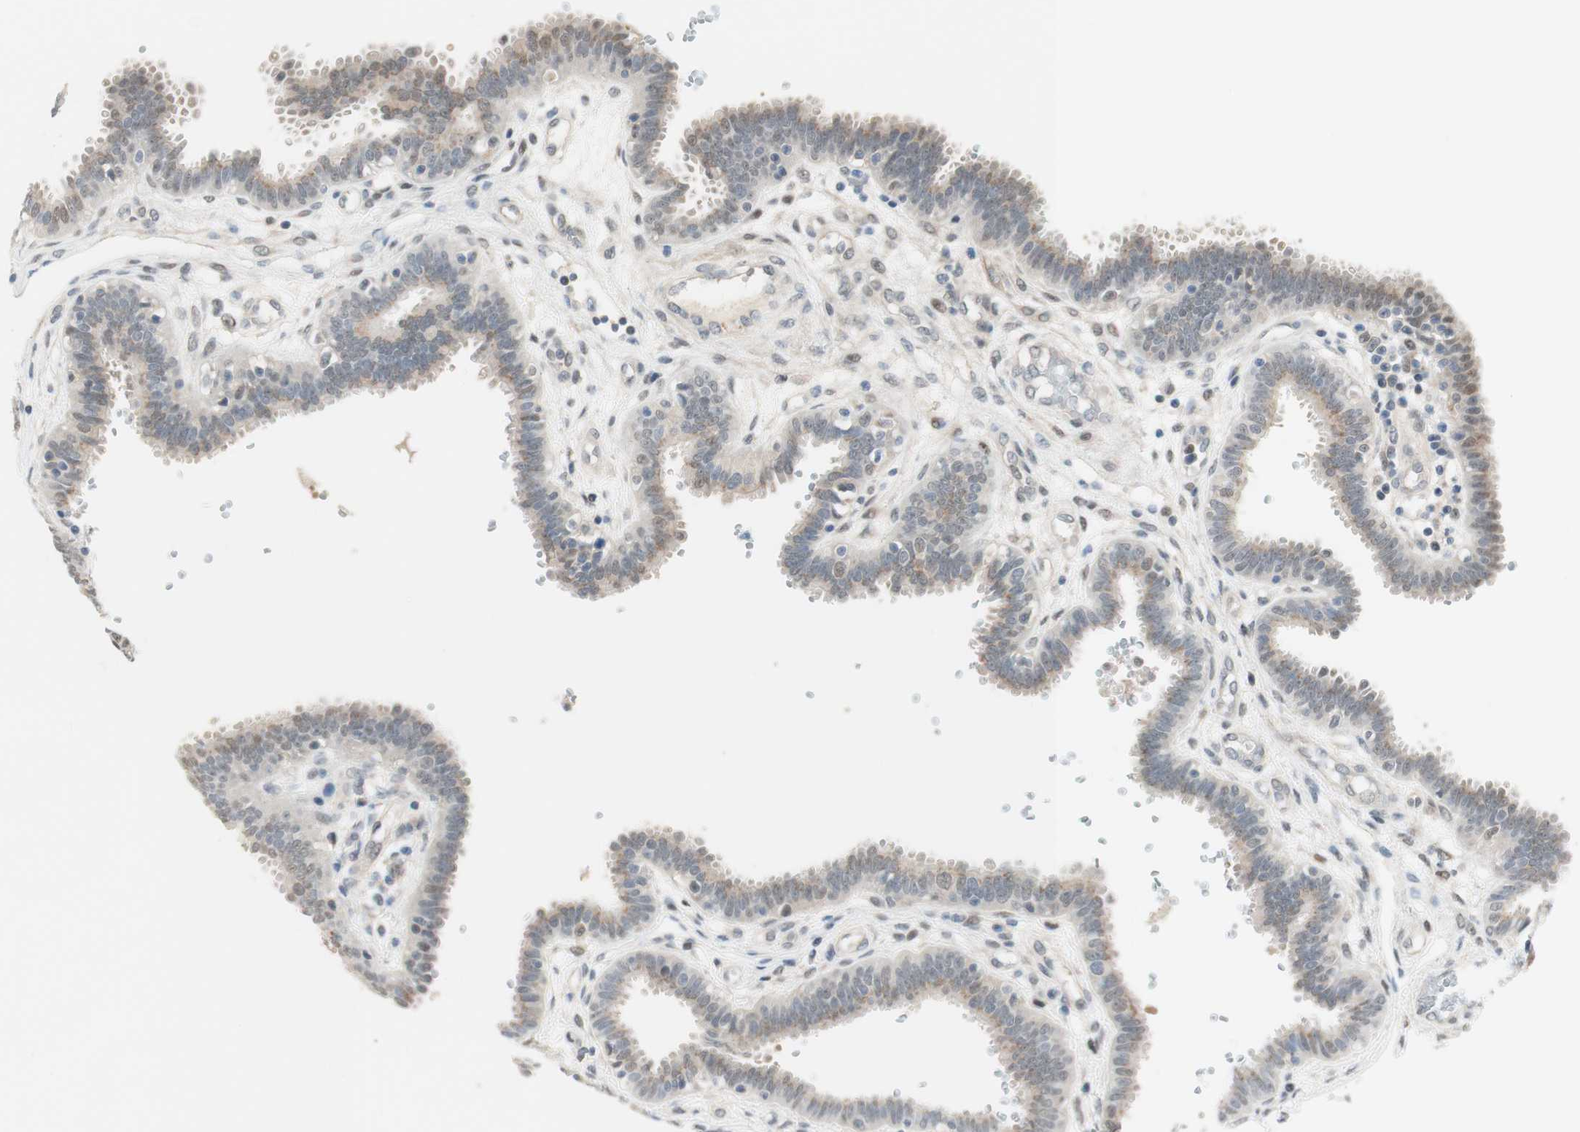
{"staining": {"intensity": "weak", "quantity": "25%-75%", "location": "cytoplasmic/membranous,nuclear"}, "tissue": "fallopian tube", "cell_type": "Glandular cells", "image_type": "normal", "snomed": [{"axis": "morphology", "description": "Normal tissue, NOS"}, {"axis": "topography", "description": "Fallopian tube"}], "caption": "Weak cytoplasmic/membranous,nuclear protein staining is identified in approximately 25%-75% of glandular cells in fallopian tube. (IHC, brightfield microscopy, high magnification).", "gene": "RFNG", "patient": {"sex": "female", "age": 32}}